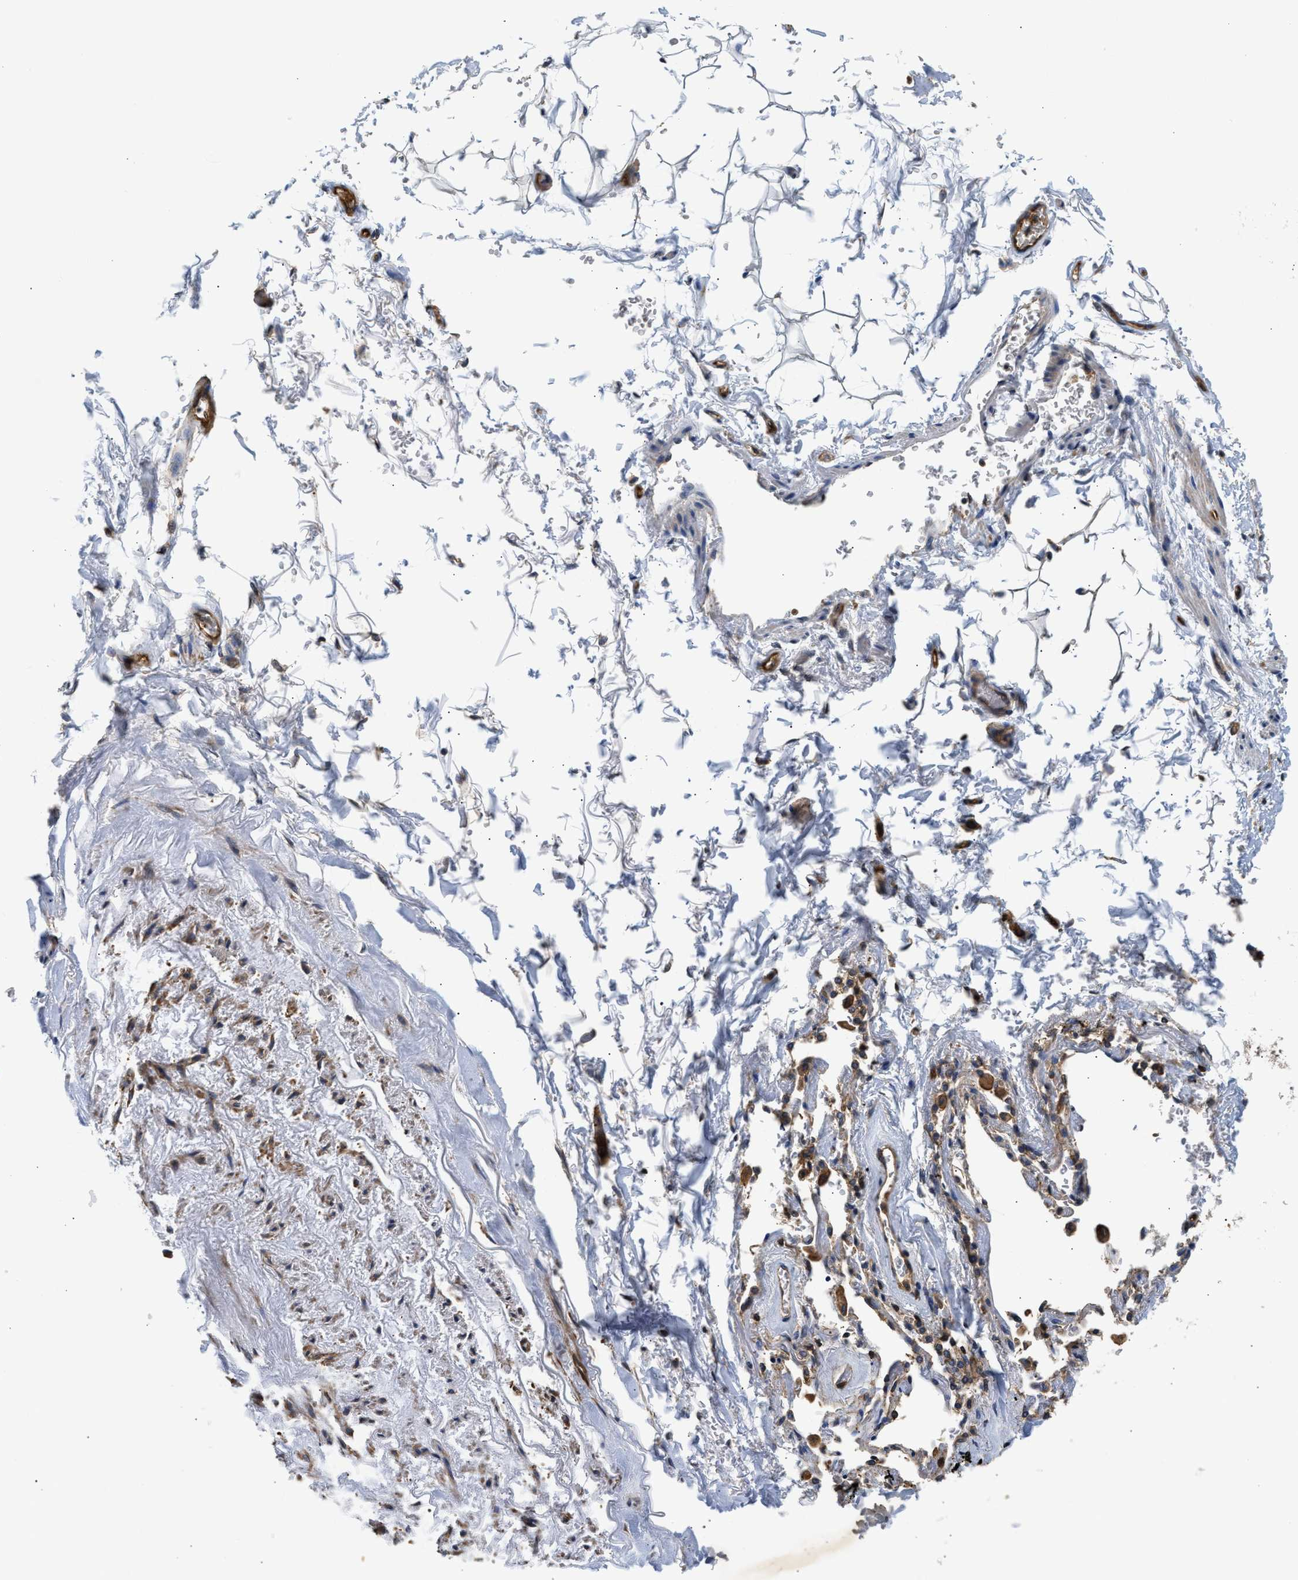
{"staining": {"intensity": "negative", "quantity": "none", "location": "none"}, "tissue": "adipose tissue", "cell_type": "Adipocytes", "image_type": "normal", "snomed": [{"axis": "morphology", "description": "Normal tissue, NOS"}, {"axis": "topography", "description": "Cartilage tissue"}, {"axis": "topography", "description": "Lung"}], "caption": "High power microscopy micrograph of an immunohistochemistry micrograph of benign adipose tissue, revealing no significant staining in adipocytes.", "gene": "SAMD9L", "patient": {"sex": "female", "age": 77}}